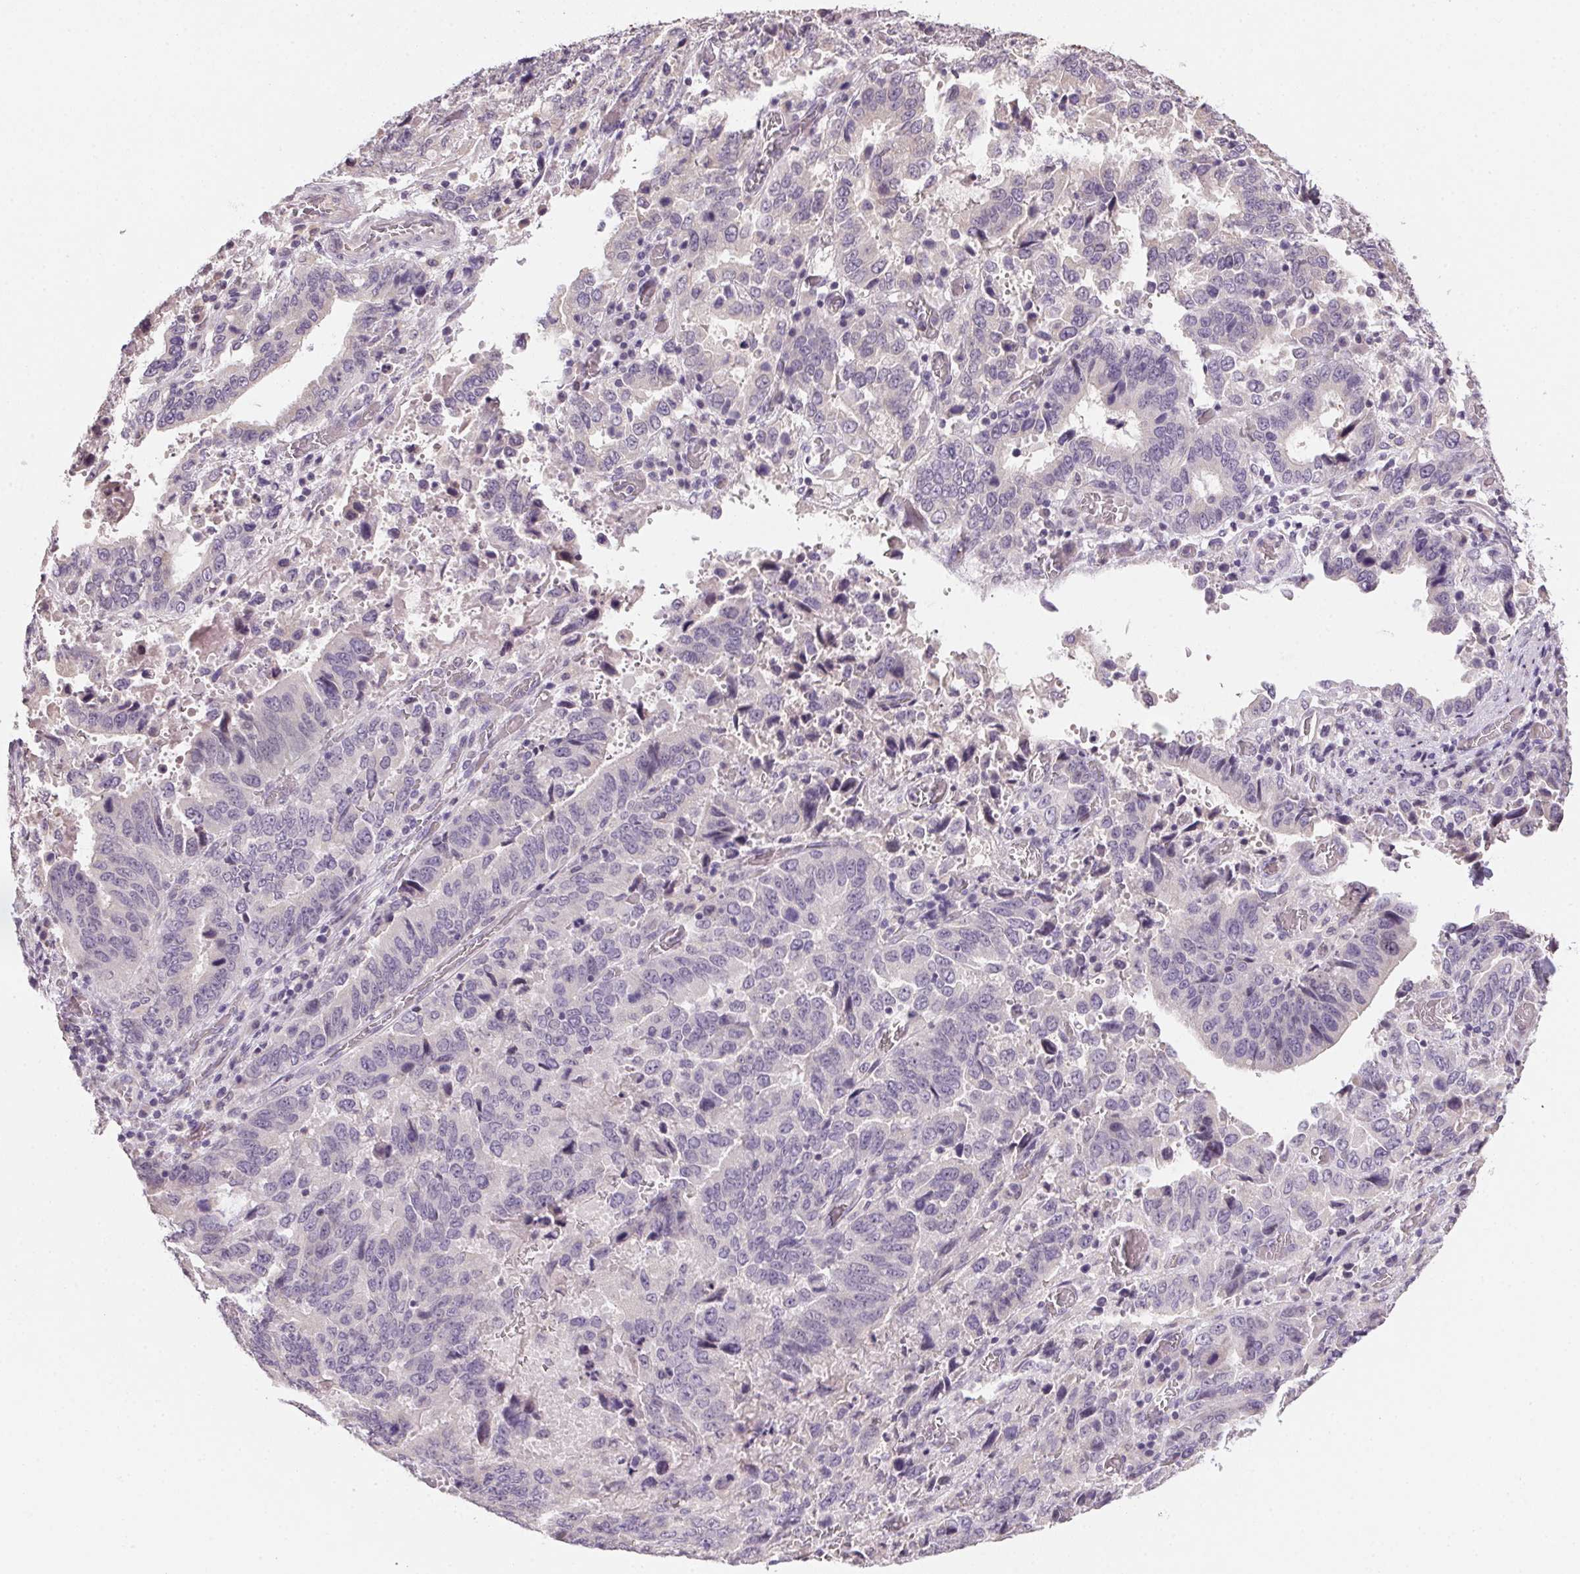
{"staining": {"intensity": "negative", "quantity": "none", "location": "none"}, "tissue": "stomach cancer", "cell_type": "Tumor cells", "image_type": "cancer", "snomed": [{"axis": "morphology", "description": "Adenocarcinoma, NOS"}, {"axis": "topography", "description": "Stomach, upper"}], "caption": "Immunohistochemical staining of stomach adenocarcinoma demonstrates no significant positivity in tumor cells. (DAB (3,3'-diaminobenzidine) immunohistochemistry with hematoxylin counter stain).", "gene": "ALDH8A1", "patient": {"sex": "male", "age": 74}}